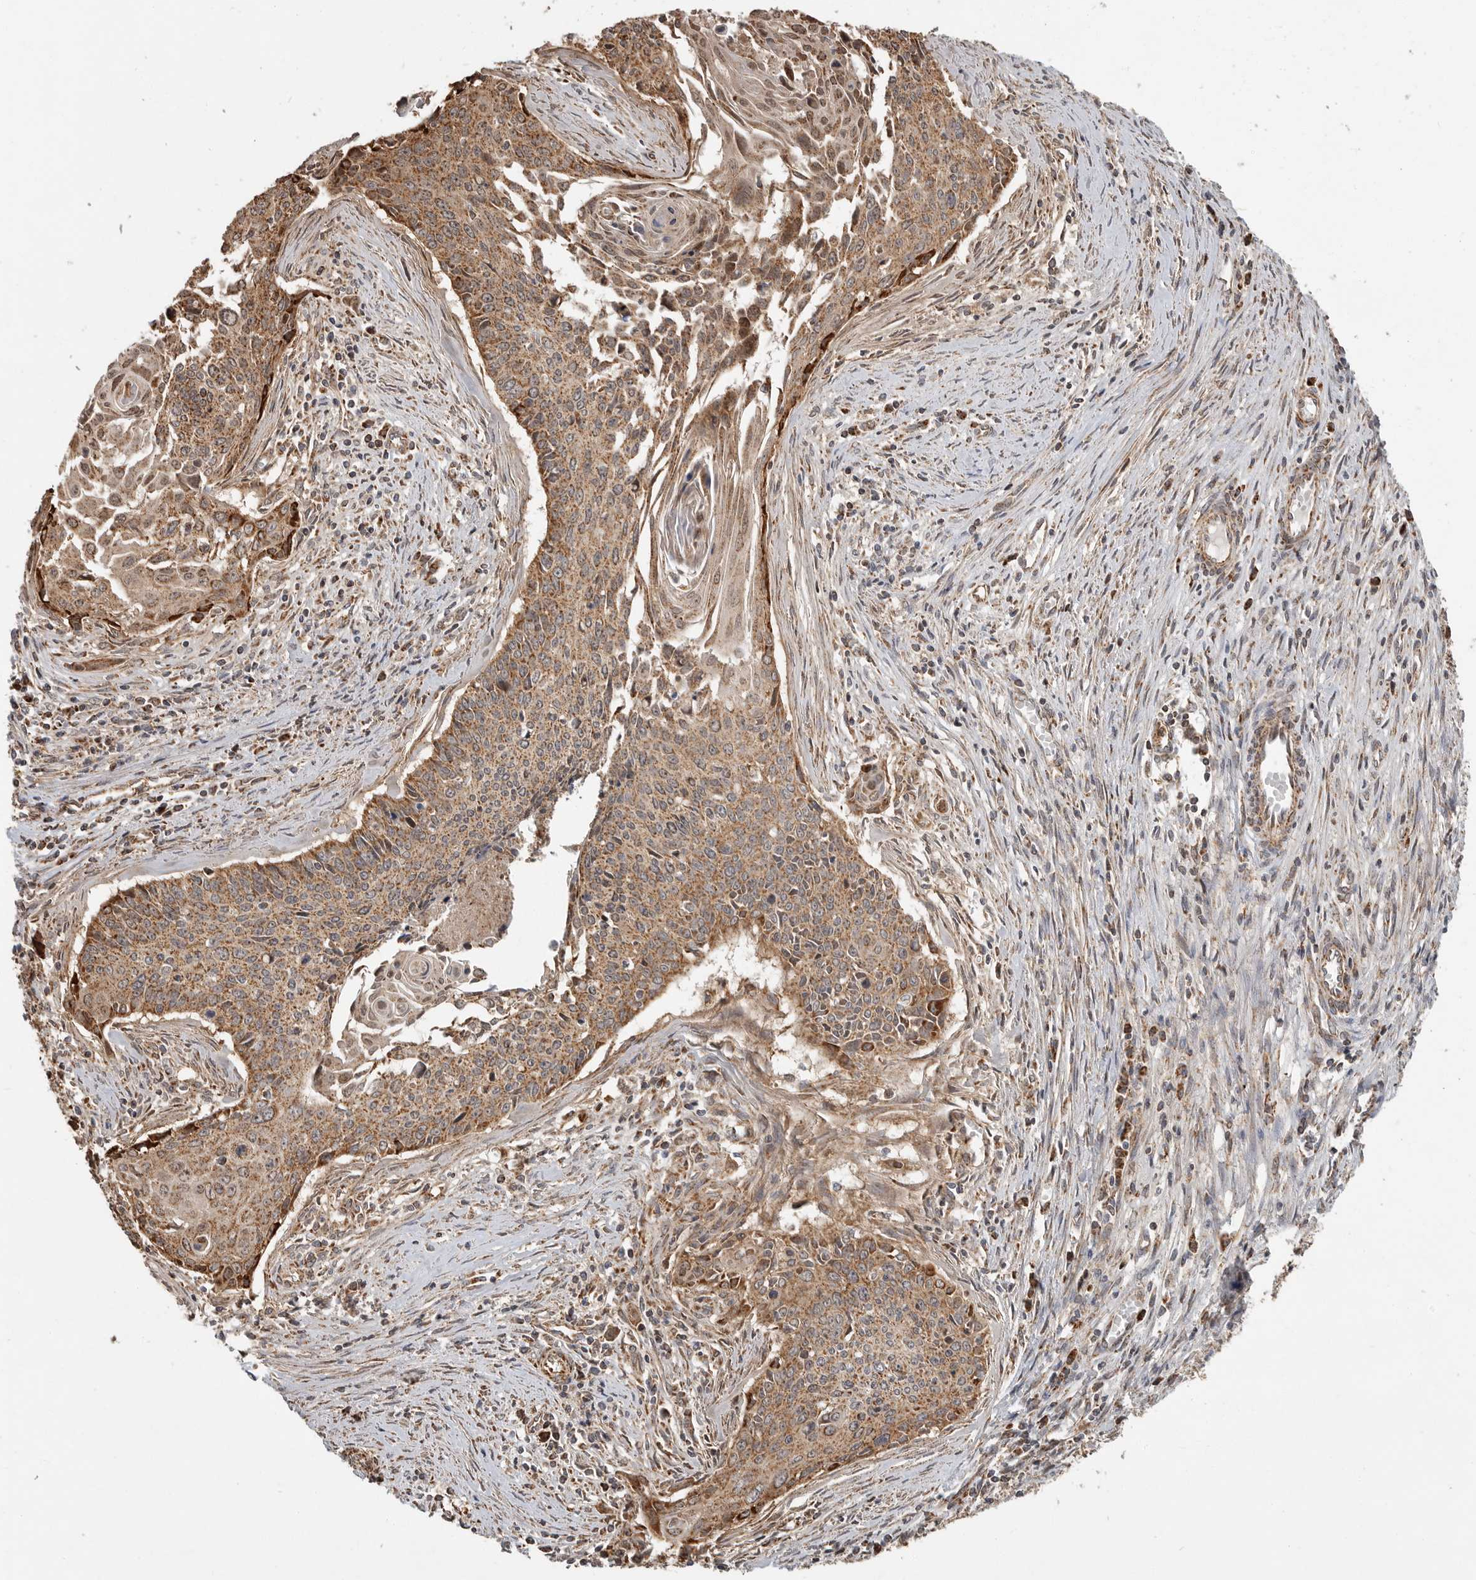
{"staining": {"intensity": "moderate", "quantity": ">75%", "location": "cytoplasmic/membranous"}, "tissue": "cervical cancer", "cell_type": "Tumor cells", "image_type": "cancer", "snomed": [{"axis": "morphology", "description": "Squamous cell carcinoma, NOS"}, {"axis": "topography", "description": "Cervix"}], "caption": "Cervical cancer was stained to show a protein in brown. There is medium levels of moderate cytoplasmic/membranous positivity in approximately >75% of tumor cells. Ihc stains the protein of interest in brown and the nuclei are stained blue.", "gene": "GCNT2", "patient": {"sex": "female", "age": 55}}